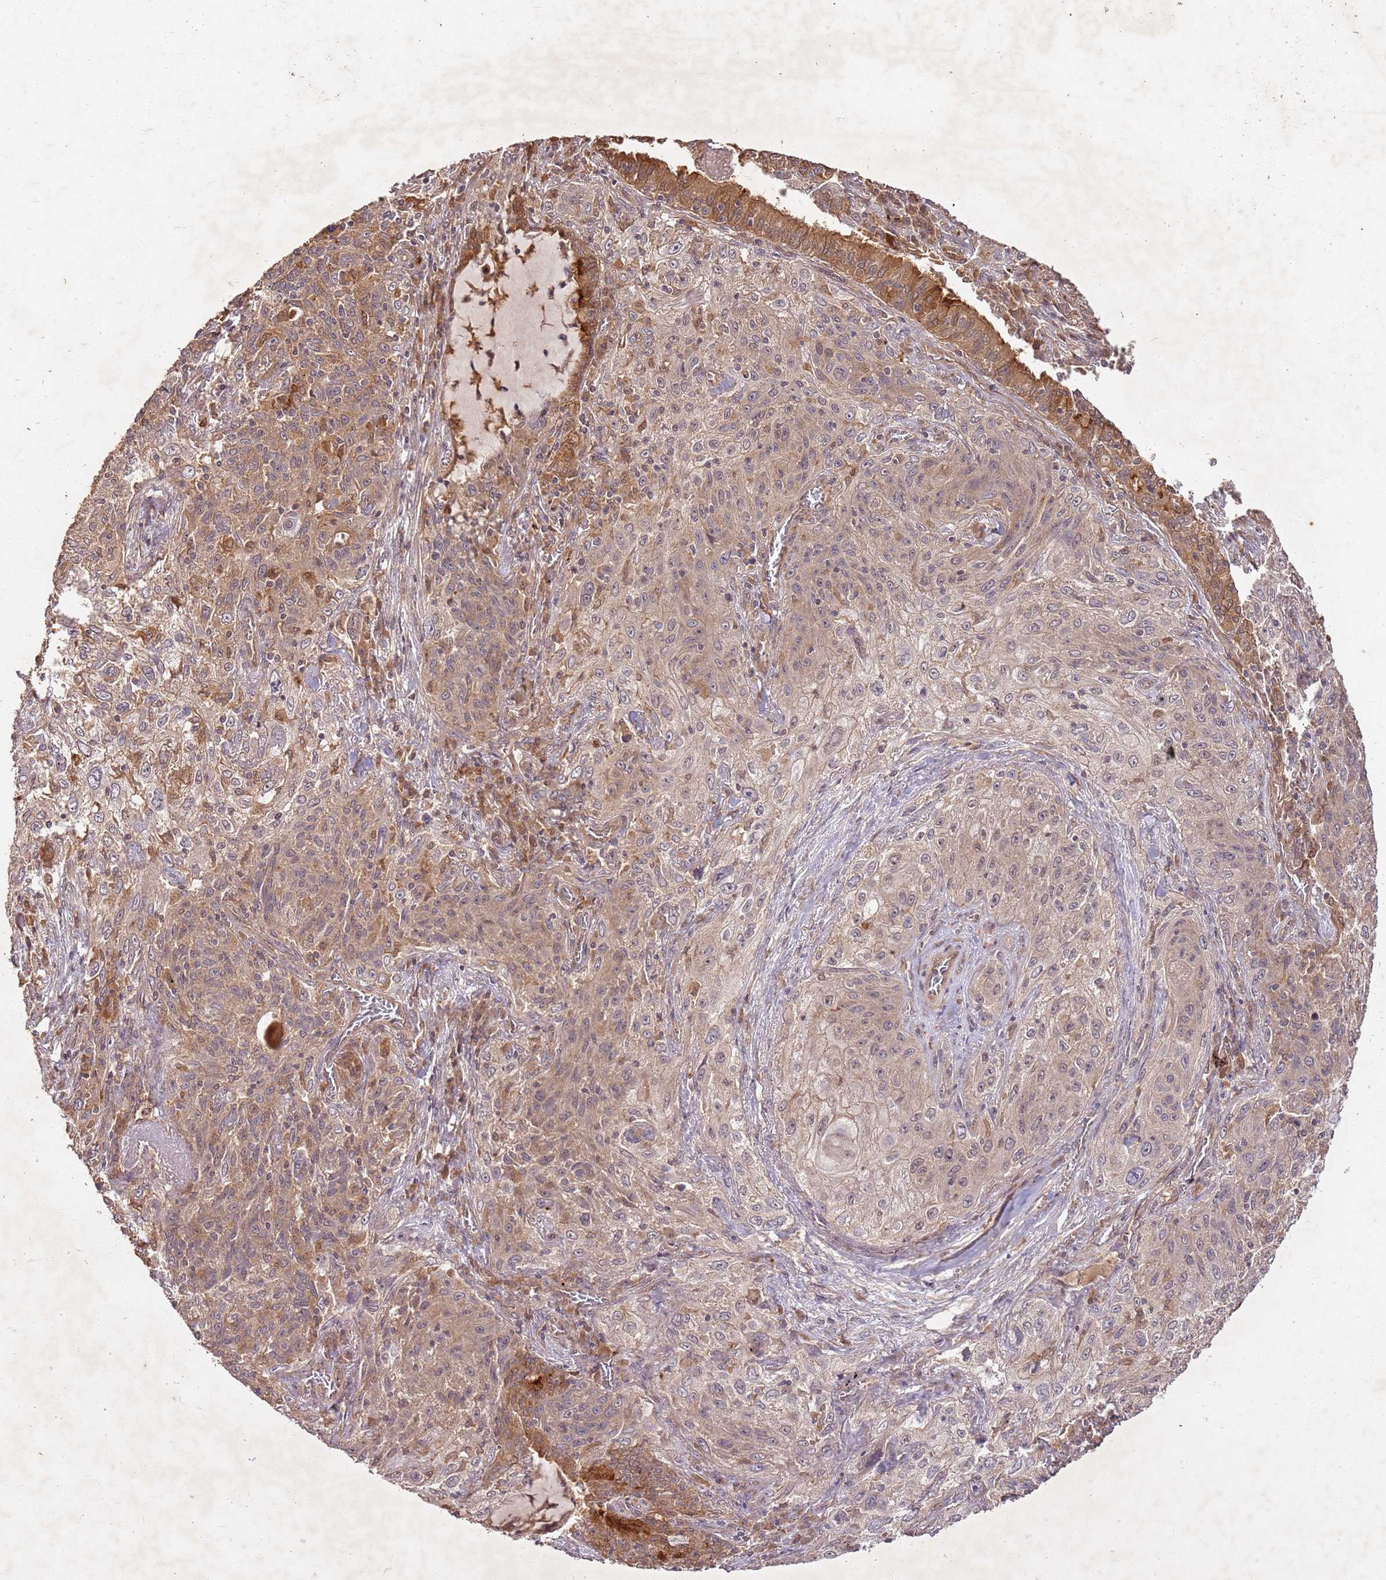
{"staining": {"intensity": "weak", "quantity": "25%-75%", "location": "cytoplasmic/membranous"}, "tissue": "lung cancer", "cell_type": "Tumor cells", "image_type": "cancer", "snomed": [{"axis": "morphology", "description": "Squamous cell carcinoma, NOS"}, {"axis": "topography", "description": "Lung"}], "caption": "A micrograph of human lung squamous cell carcinoma stained for a protein exhibits weak cytoplasmic/membranous brown staining in tumor cells.", "gene": "UBE3A", "patient": {"sex": "female", "age": 69}}